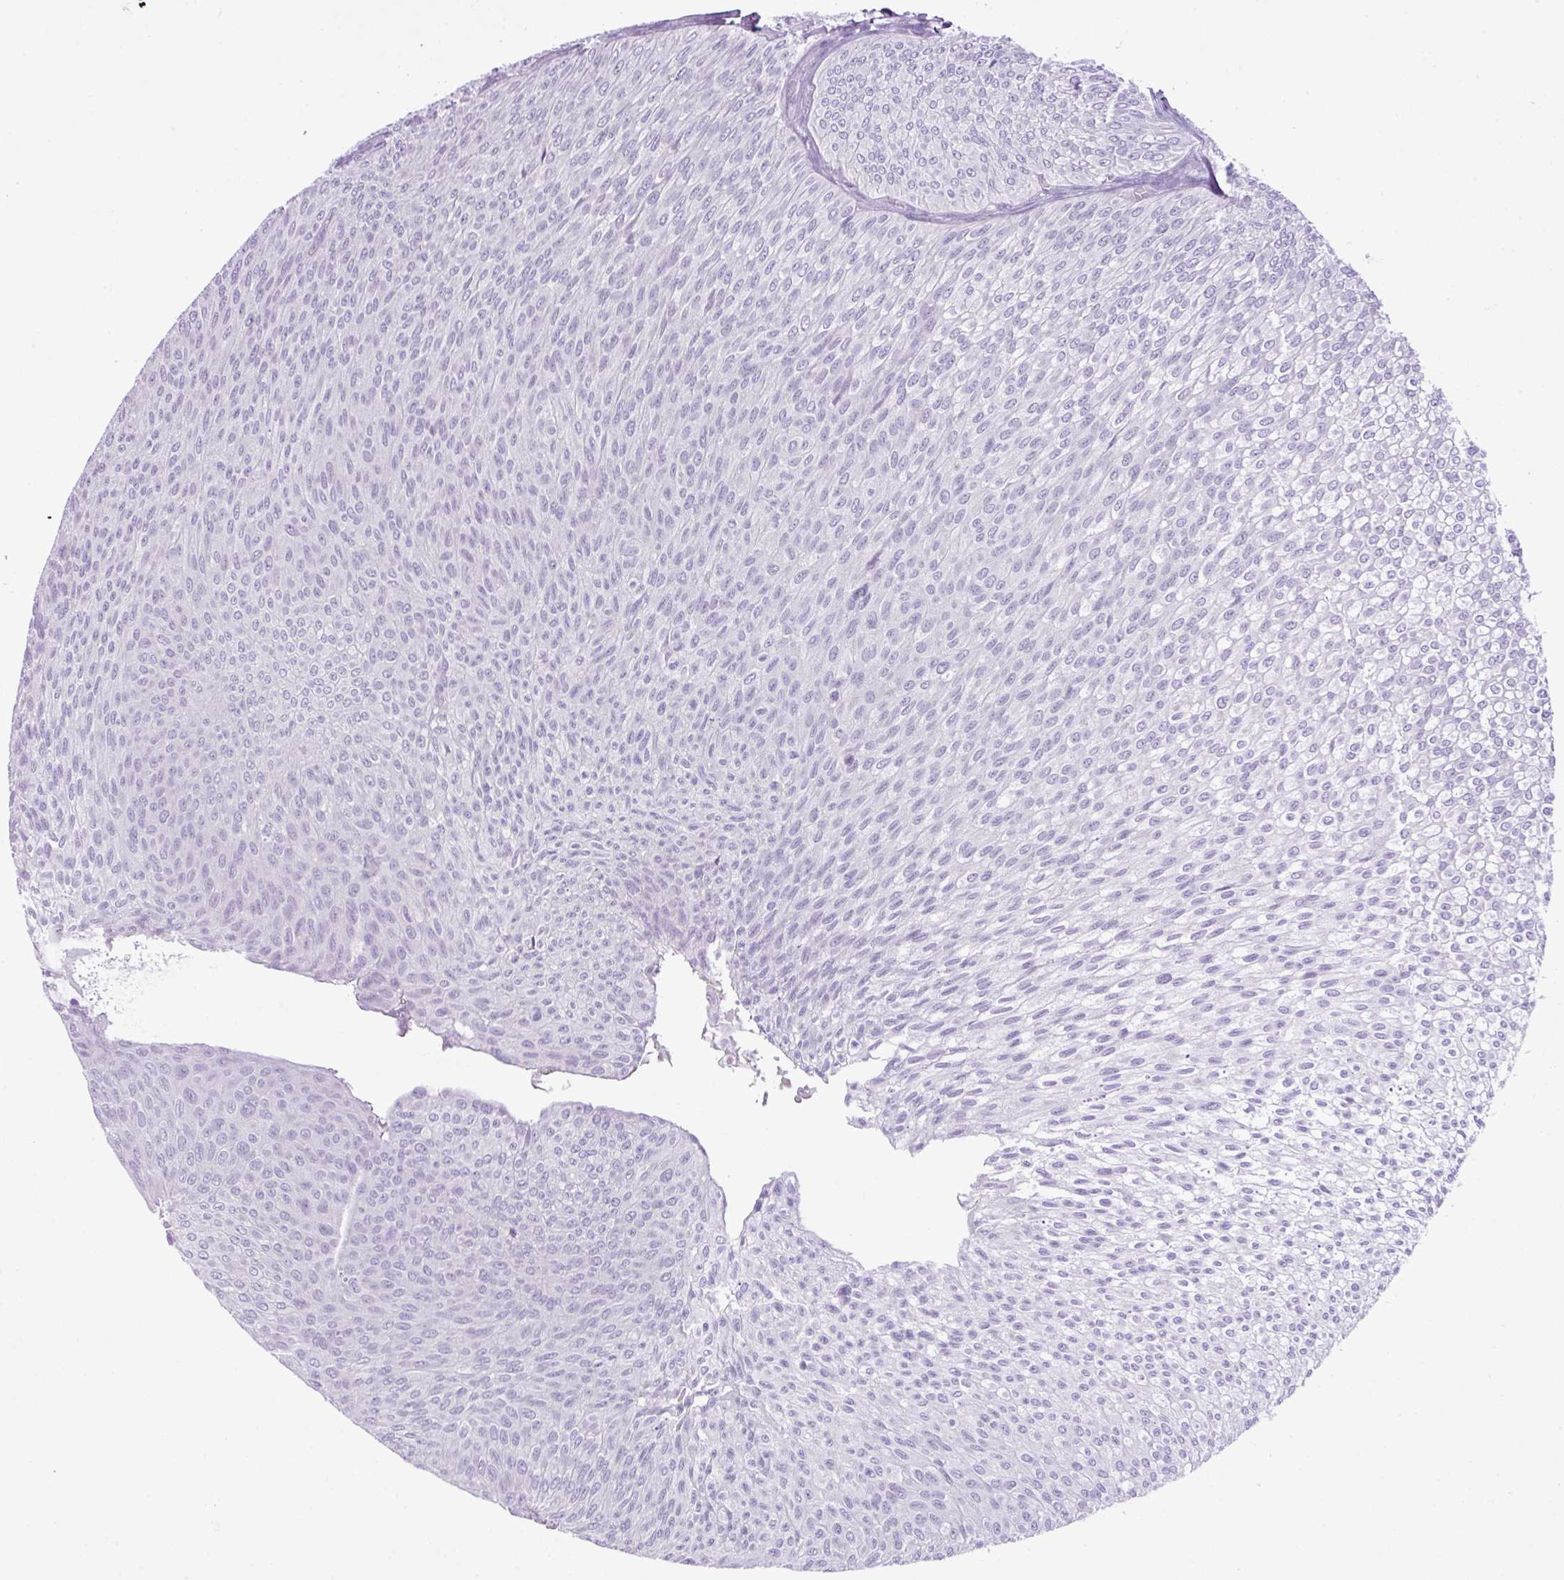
{"staining": {"intensity": "negative", "quantity": "none", "location": "none"}, "tissue": "urothelial cancer", "cell_type": "Tumor cells", "image_type": "cancer", "snomed": [{"axis": "morphology", "description": "Urothelial carcinoma, Low grade"}, {"axis": "topography", "description": "Urinary bladder"}], "caption": "Immunohistochemical staining of human urothelial cancer reveals no significant staining in tumor cells. (Brightfield microscopy of DAB (3,3'-diaminobenzidine) immunohistochemistry at high magnification).", "gene": "HTR3E", "patient": {"sex": "male", "age": 91}}